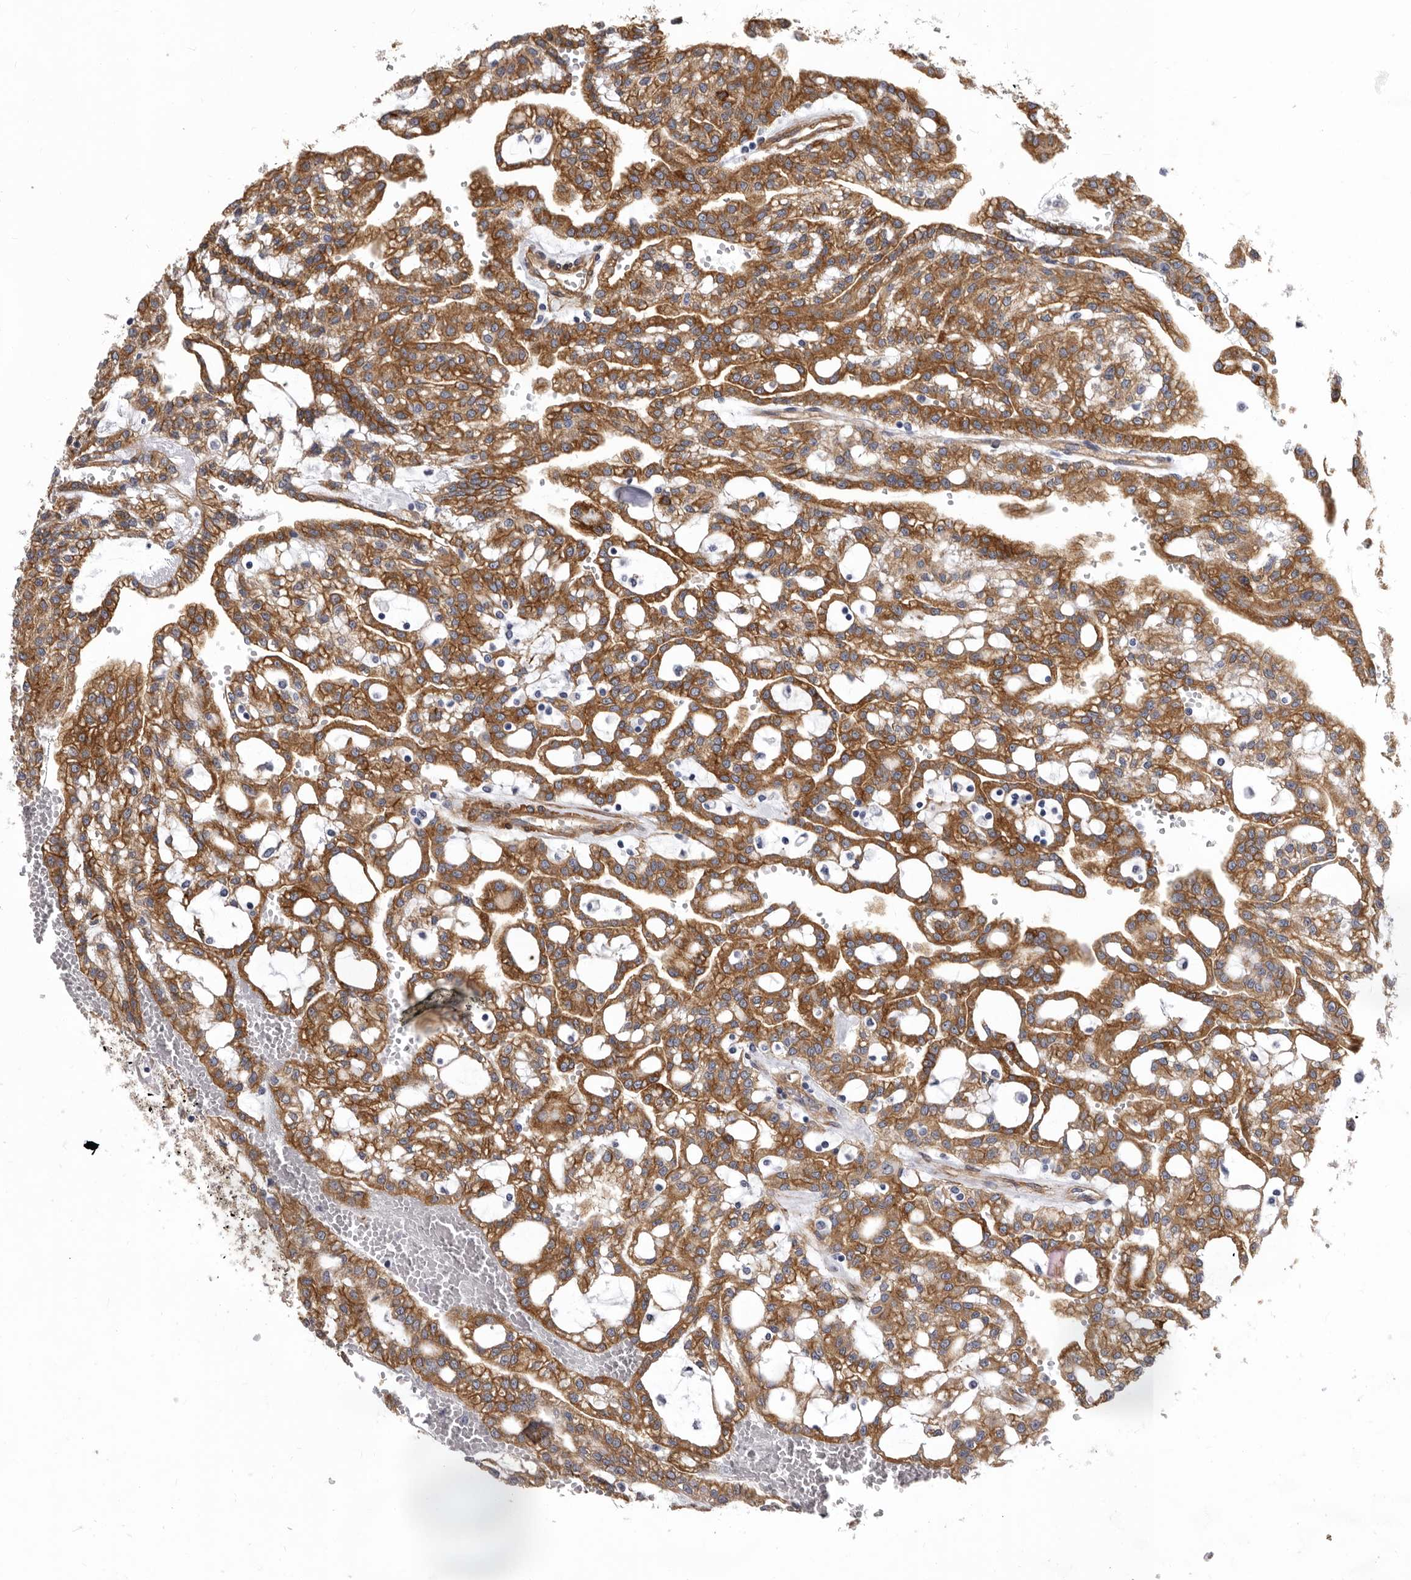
{"staining": {"intensity": "moderate", "quantity": ">75%", "location": "cytoplasmic/membranous"}, "tissue": "renal cancer", "cell_type": "Tumor cells", "image_type": "cancer", "snomed": [{"axis": "morphology", "description": "Adenocarcinoma, NOS"}, {"axis": "topography", "description": "Kidney"}], "caption": "Tumor cells demonstrate moderate cytoplasmic/membranous positivity in approximately >75% of cells in renal cancer.", "gene": "ENAH", "patient": {"sex": "male", "age": 63}}